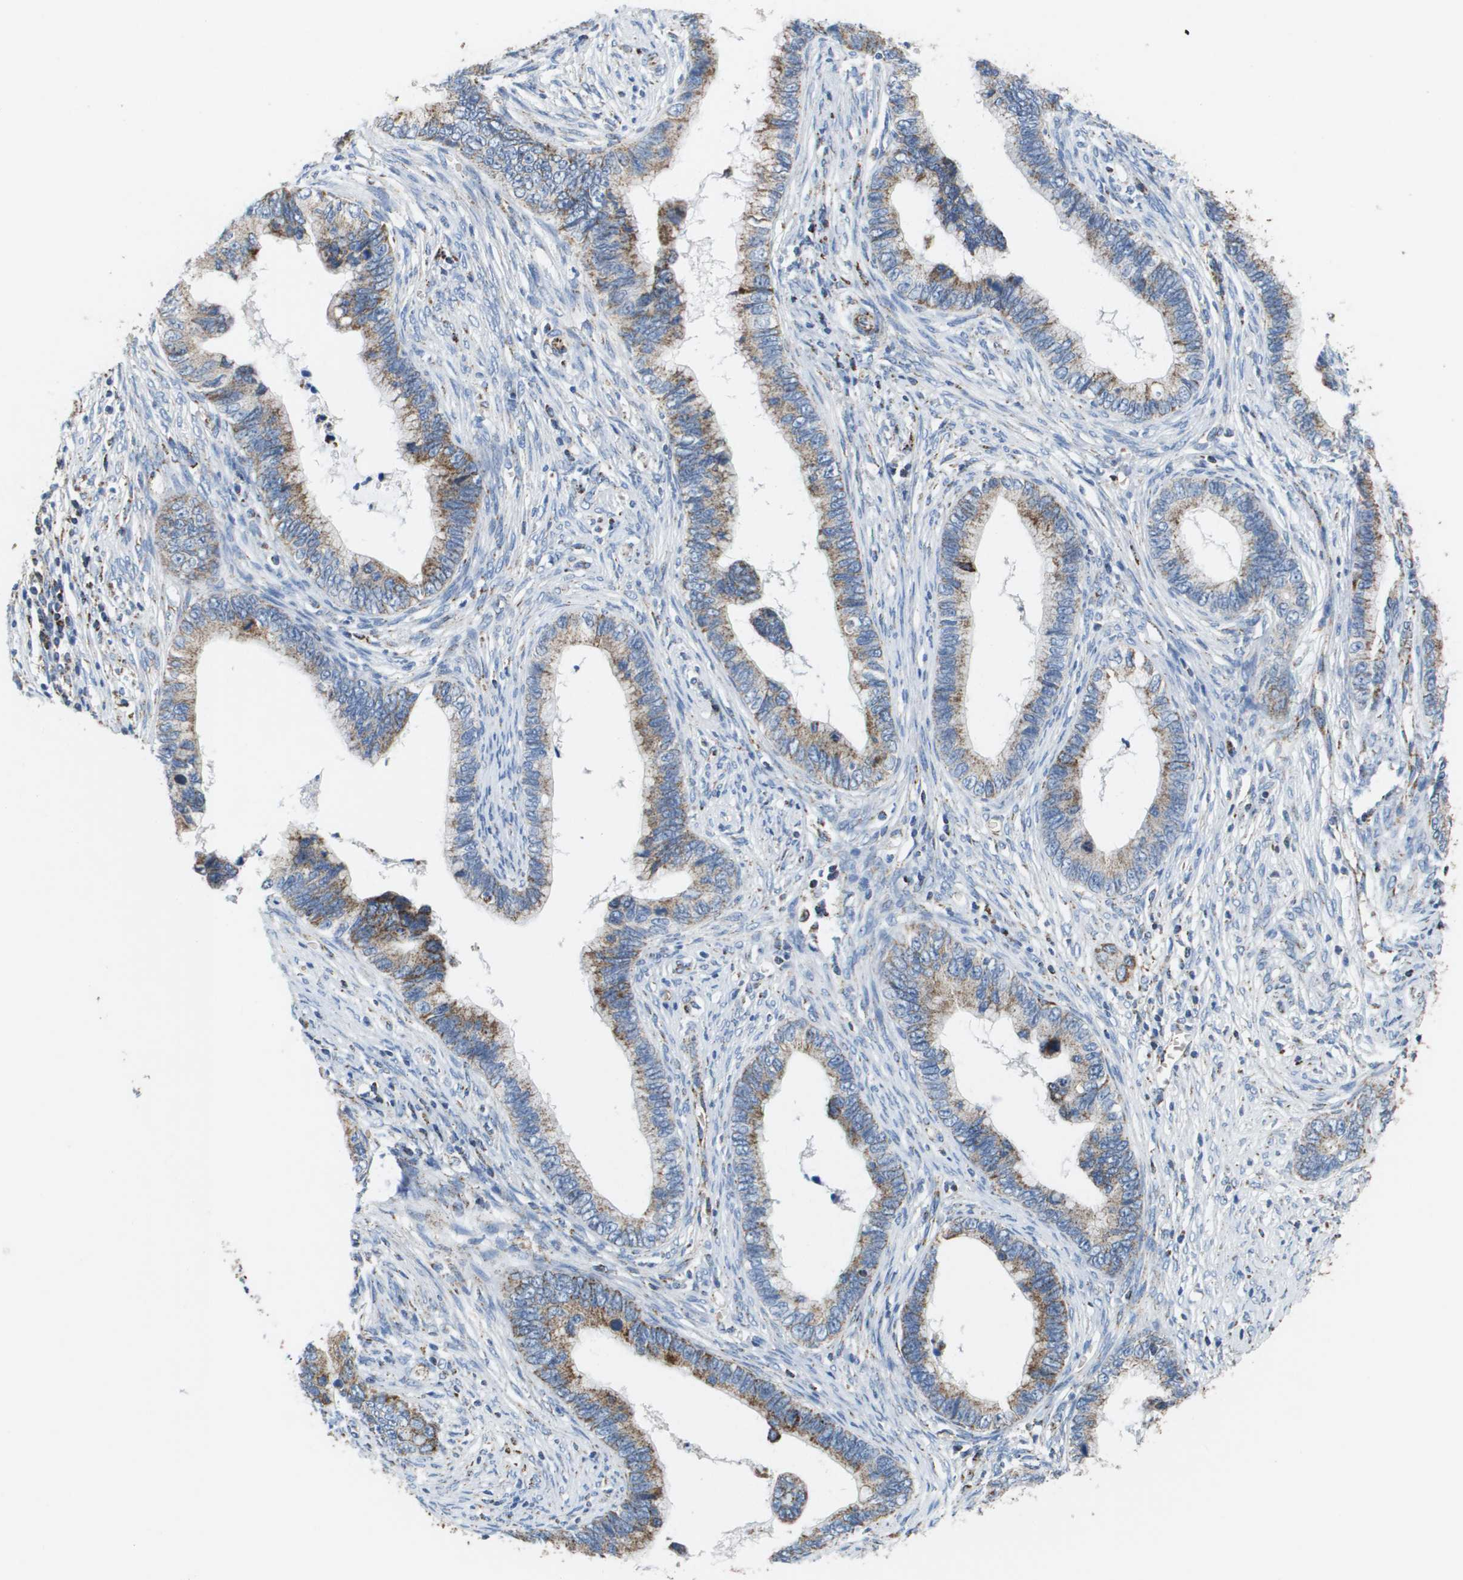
{"staining": {"intensity": "moderate", "quantity": "25%-75%", "location": "cytoplasmic/membranous"}, "tissue": "cervical cancer", "cell_type": "Tumor cells", "image_type": "cancer", "snomed": [{"axis": "morphology", "description": "Adenocarcinoma, NOS"}, {"axis": "topography", "description": "Cervix"}], "caption": "An immunohistochemistry (IHC) micrograph of neoplastic tissue is shown. Protein staining in brown labels moderate cytoplasmic/membranous positivity in cervical cancer within tumor cells.", "gene": "ATP5F1B", "patient": {"sex": "female", "age": 44}}